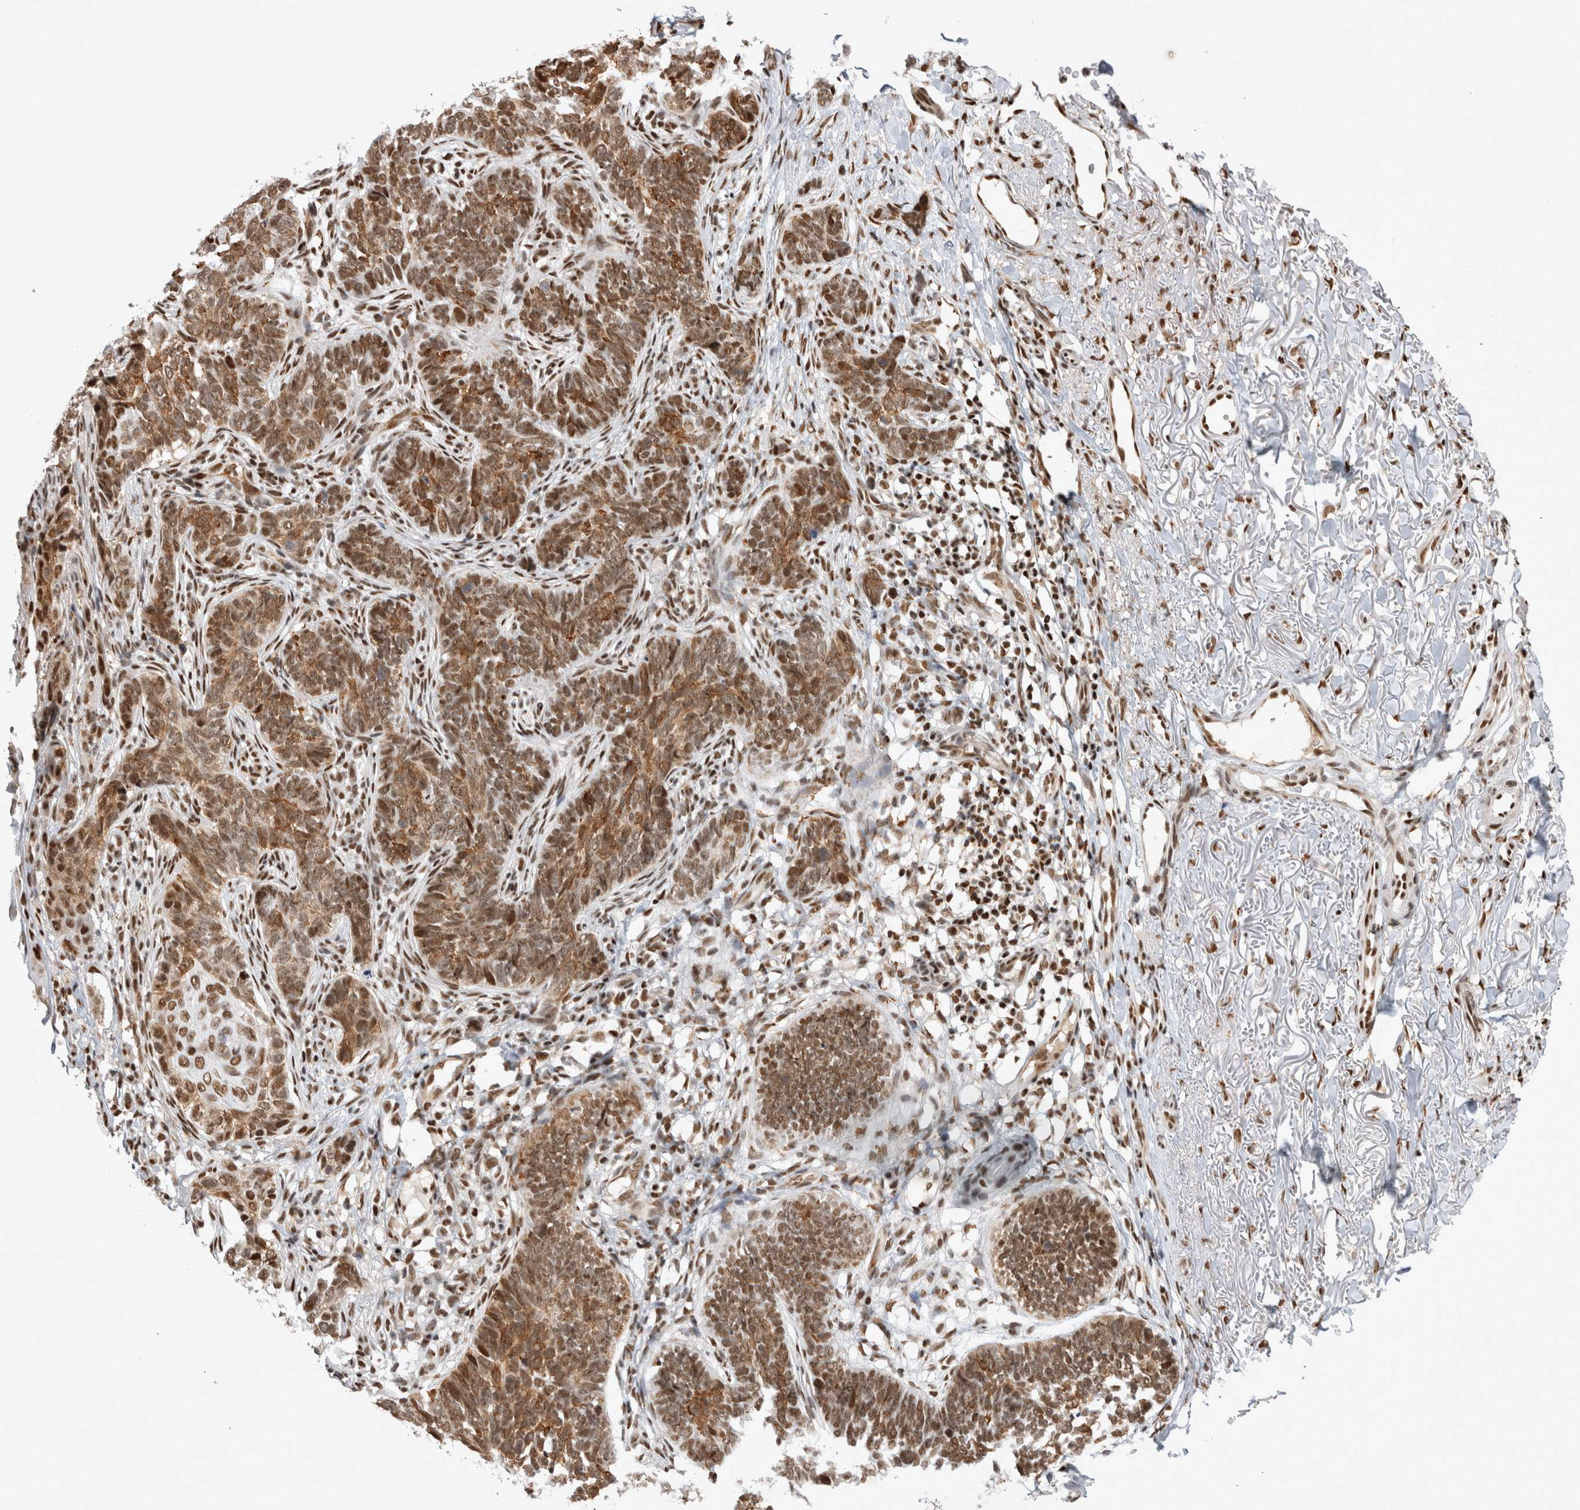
{"staining": {"intensity": "moderate", "quantity": ">75%", "location": "nuclear"}, "tissue": "skin cancer", "cell_type": "Tumor cells", "image_type": "cancer", "snomed": [{"axis": "morphology", "description": "Normal tissue, NOS"}, {"axis": "morphology", "description": "Basal cell carcinoma"}, {"axis": "topography", "description": "Skin"}], "caption": "DAB immunohistochemical staining of skin cancer demonstrates moderate nuclear protein expression in approximately >75% of tumor cells. (Stains: DAB in brown, nuclei in blue, Microscopy: brightfield microscopy at high magnification).", "gene": "EYA2", "patient": {"sex": "male", "age": 77}}